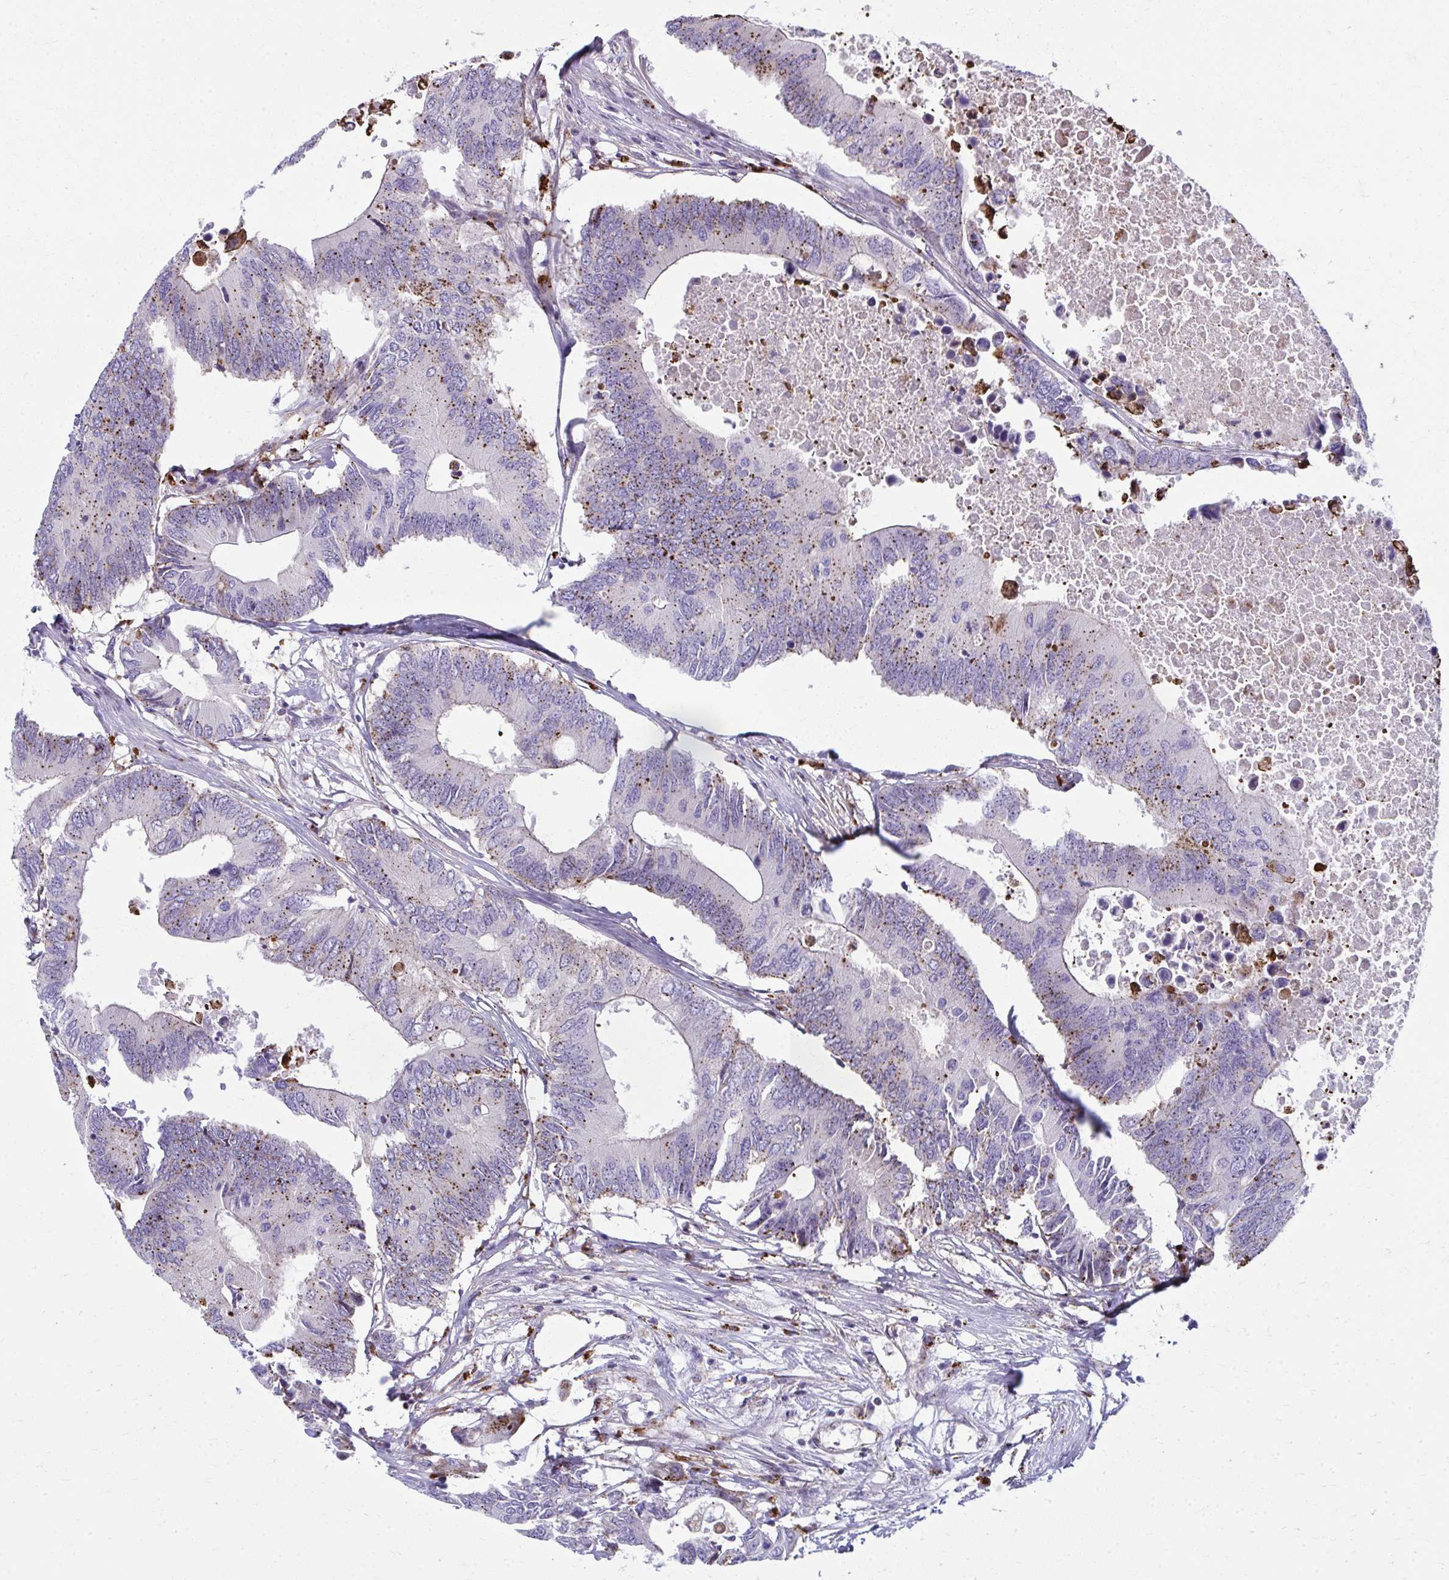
{"staining": {"intensity": "moderate", "quantity": "25%-75%", "location": "cytoplasmic/membranous"}, "tissue": "colorectal cancer", "cell_type": "Tumor cells", "image_type": "cancer", "snomed": [{"axis": "morphology", "description": "Adenocarcinoma, NOS"}, {"axis": "topography", "description": "Colon"}], "caption": "Colorectal cancer stained with a brown dye shows moderate cytoplasmic/membranous positive positivity in about 25%-75% of tumor cells.", "gene": "LRRC4B", "patient": {"sex": "male", "age": 71}}